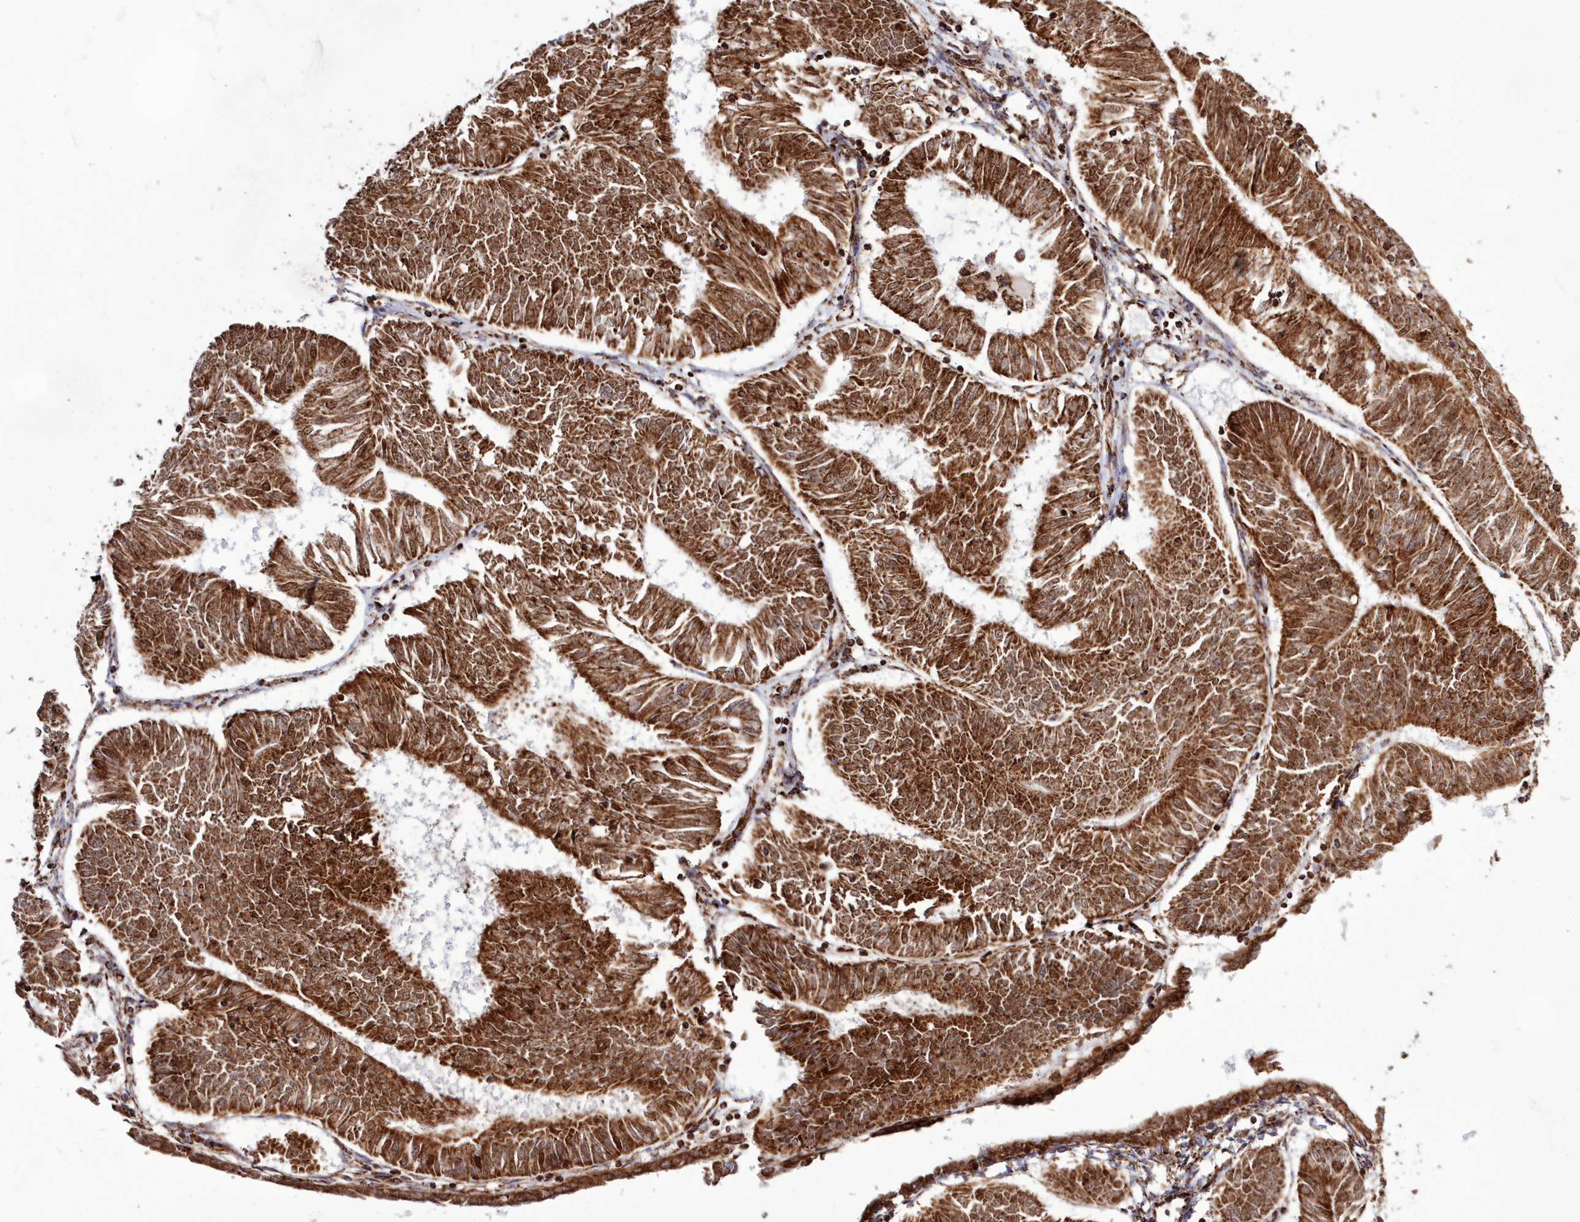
{"staining": {"intensity": "strong", "quantity": ">75%", "location": "cytoplasmic/membranous,nuclear"}, "tissue": "endometrial cancer", "cell_type": "Tumor cells", "image_type": "cancer", "snomed": [{"axis": "morphology", "description": "Adenocarcinoma, NOS"}, {"axis": "topography", "description": "Endometrium"}], "caption": "Endometrial cancer (adenocarcinoma) stained with IHC displays strong cytoplasmic/membranous and nuclear expression in approximately >75% of tumor cells.", "gene": "HADHB", "patient": {"sex": "female", "age": 58}}